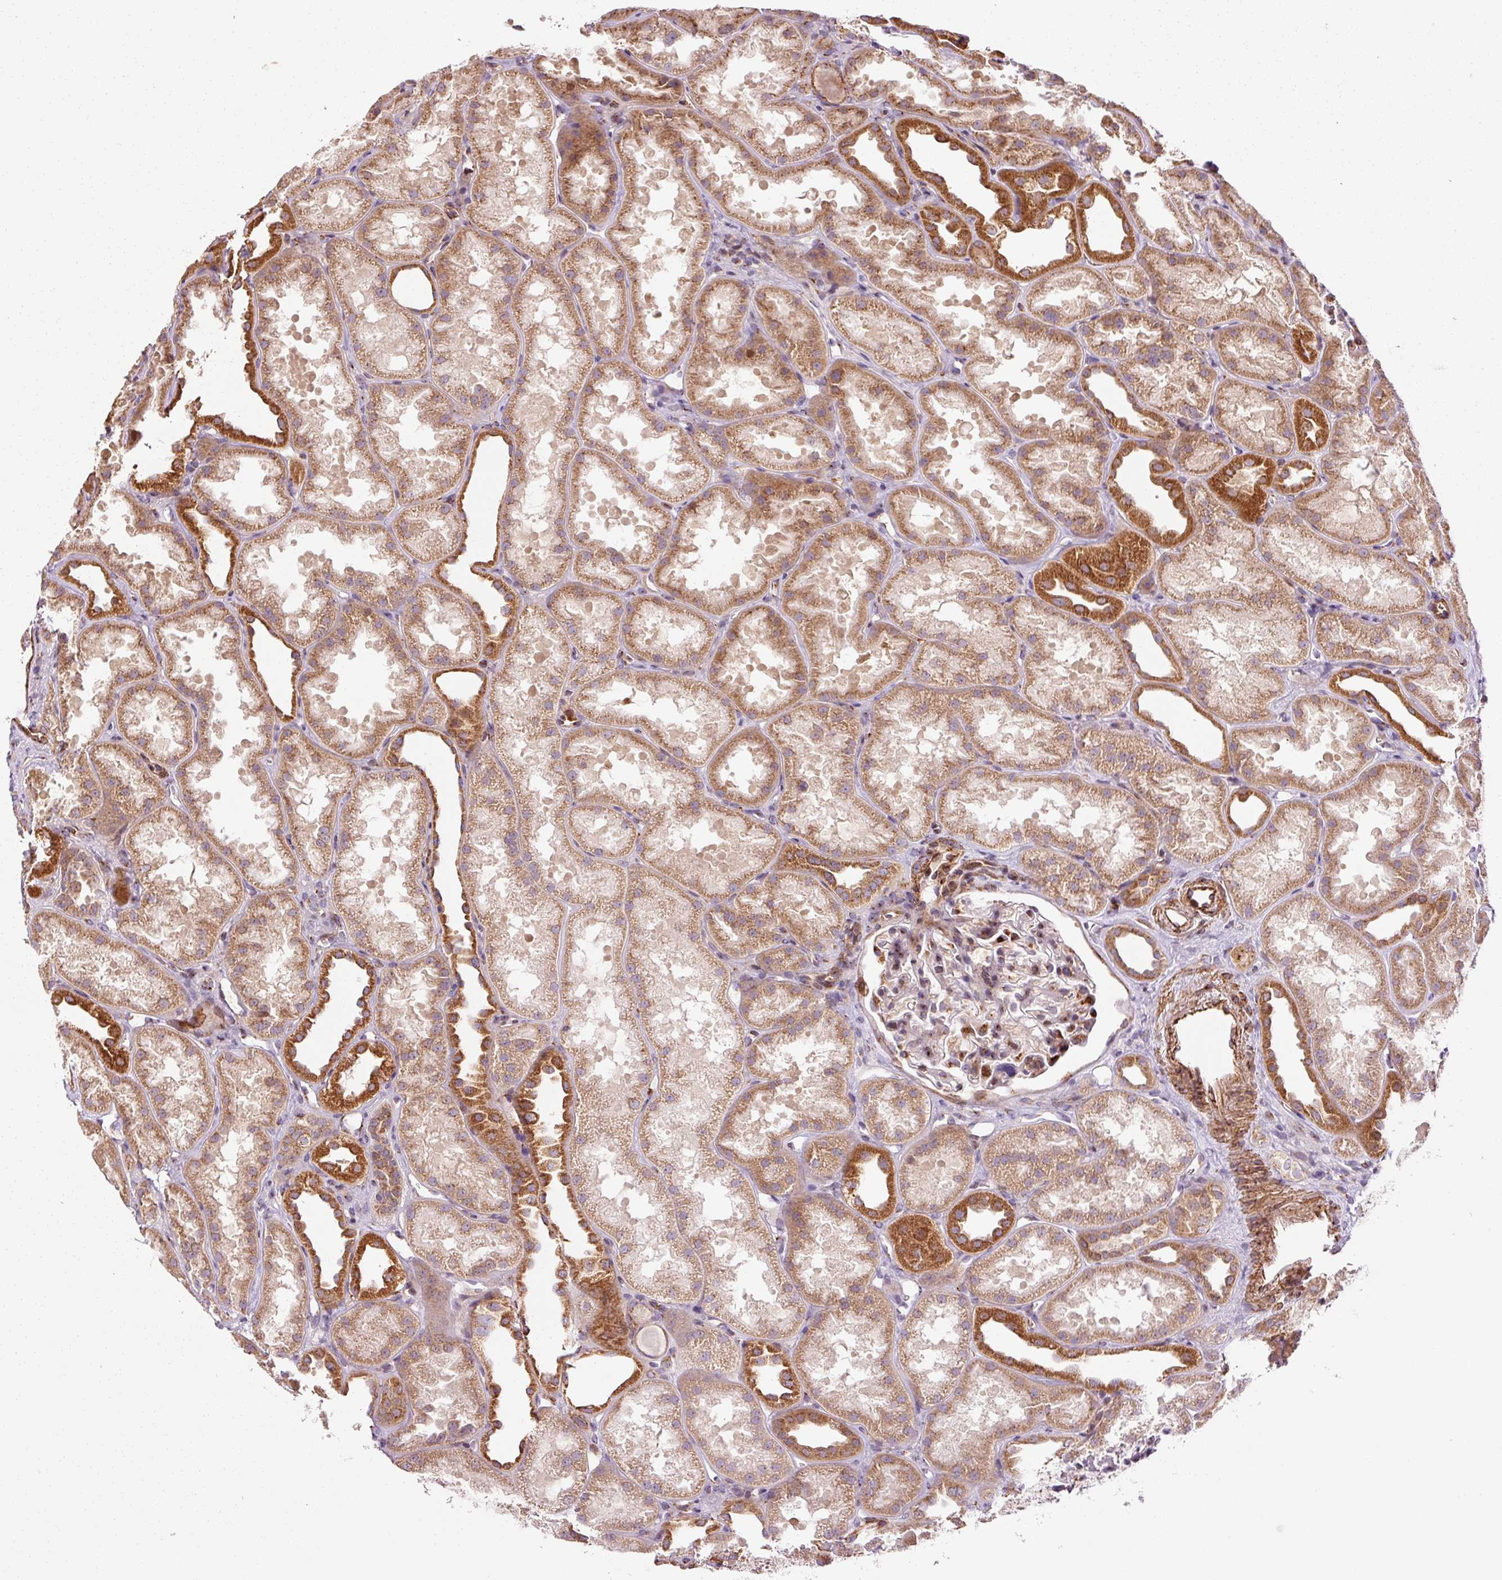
{"staining": {"intensity": "strong", "quantity": "<25%", "location": "cytoplasmic/membranous"}, "tissue": "kidney", "cell_type": "Cells in glomeruli", "image_type": "normal", "snomed": [{"axis": "morphology", "description": "Normal tissue, NOS"}, {"axis": "topography", "description": "Kidney"}], "caption": "The photomicrograph reveals a brown stain indicating the presence of a protein in the cytoplasmic/membranous of cells in glomeruli in kidney. The staining was performed using DAB (3,3'-diaminobenzidine) to visualize the protein expression in brown, while the nuclei were stained in blue with hematoxylin (Magnification: 20x).", "gene": "LIMK2", "patient": {"sex": "male", "age": 61}}